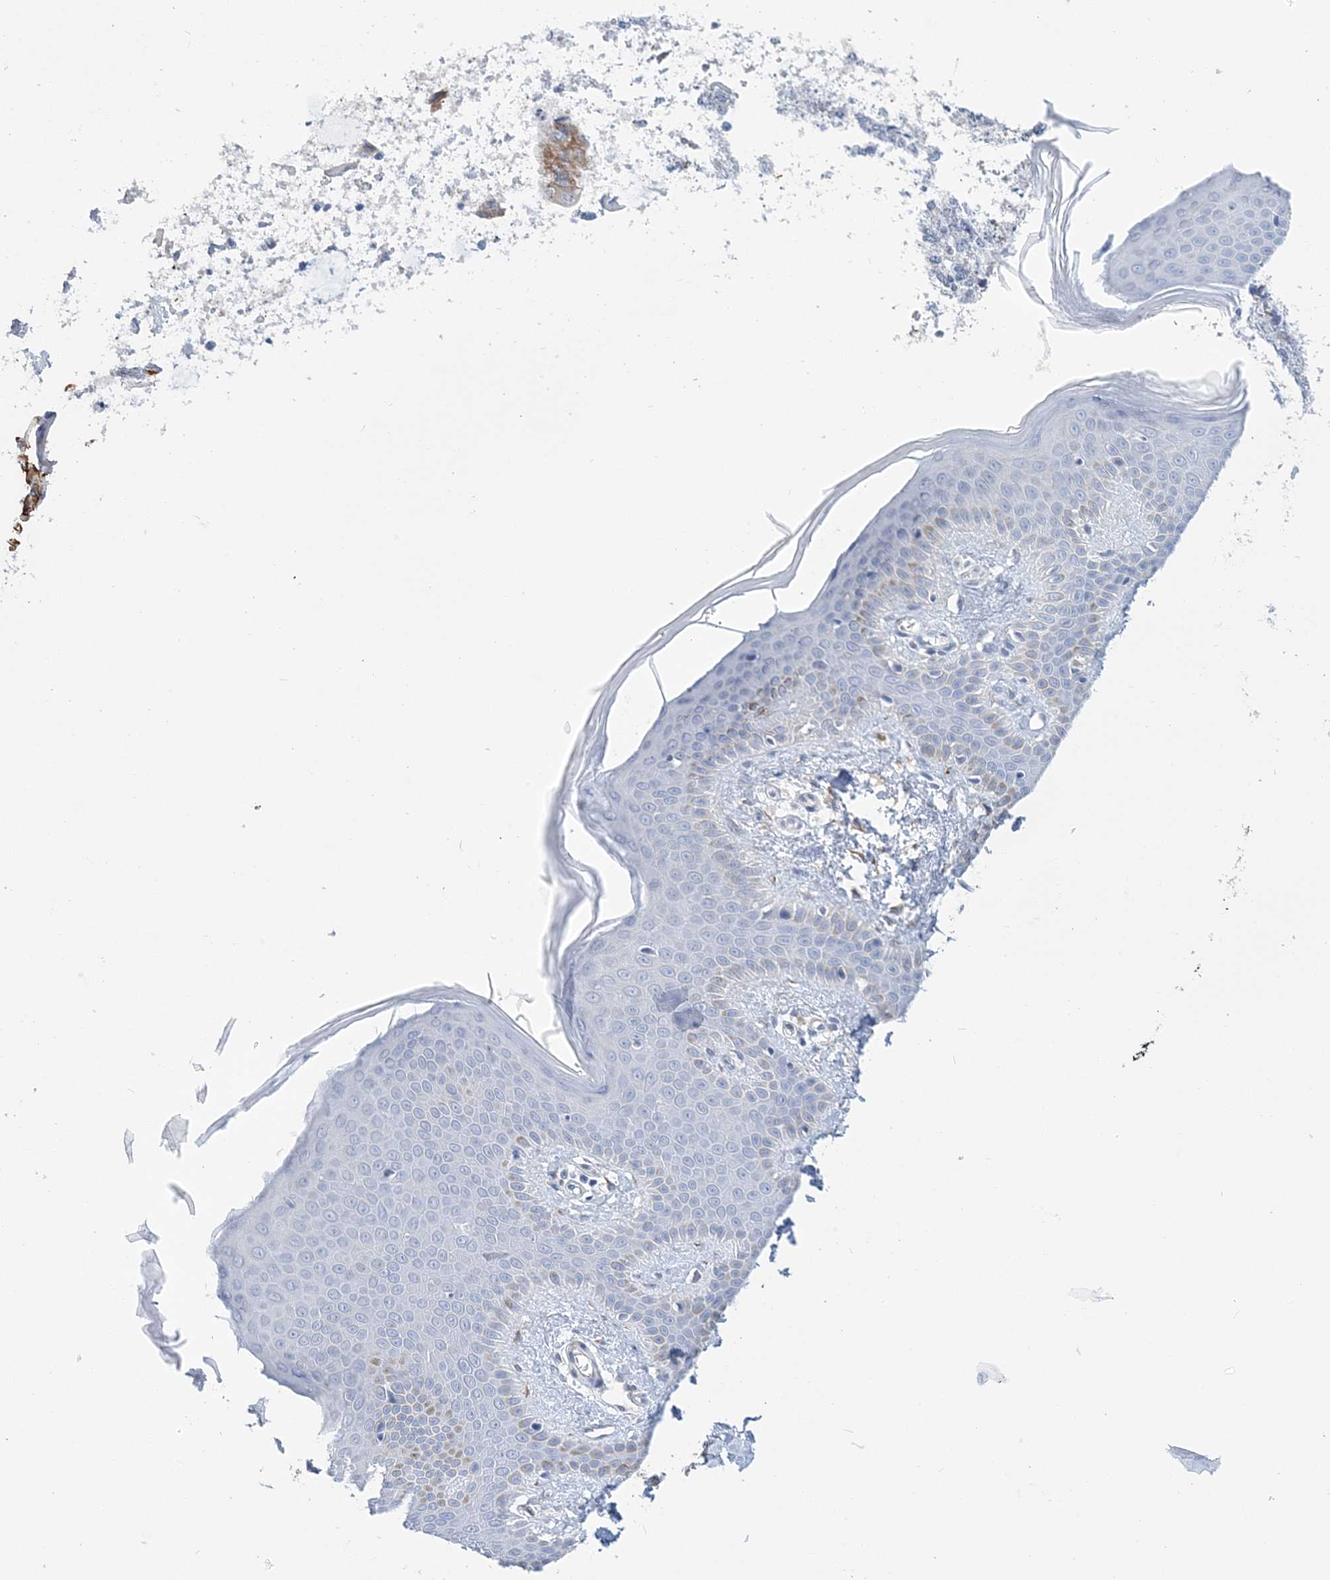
{"staining": {"intensity": "negative", "quantity": "none", "location": "none"}, "tissue": "skin", "cell_type": "Fibroblasts", "image_type": "normal", "snomed": [{"axis": "morphology", "description": "Normal tissue, NOS"}, {"axis": "topography", "description": "Skin"}], "caption": "Immunohistochemistry photomicrograph of unremarkable skin: skin stained with DAB shows no significant protein staining in fibroblasts.", "gene": "PLEKHG4B", "patient": {"sex": "male", "age": 36}}